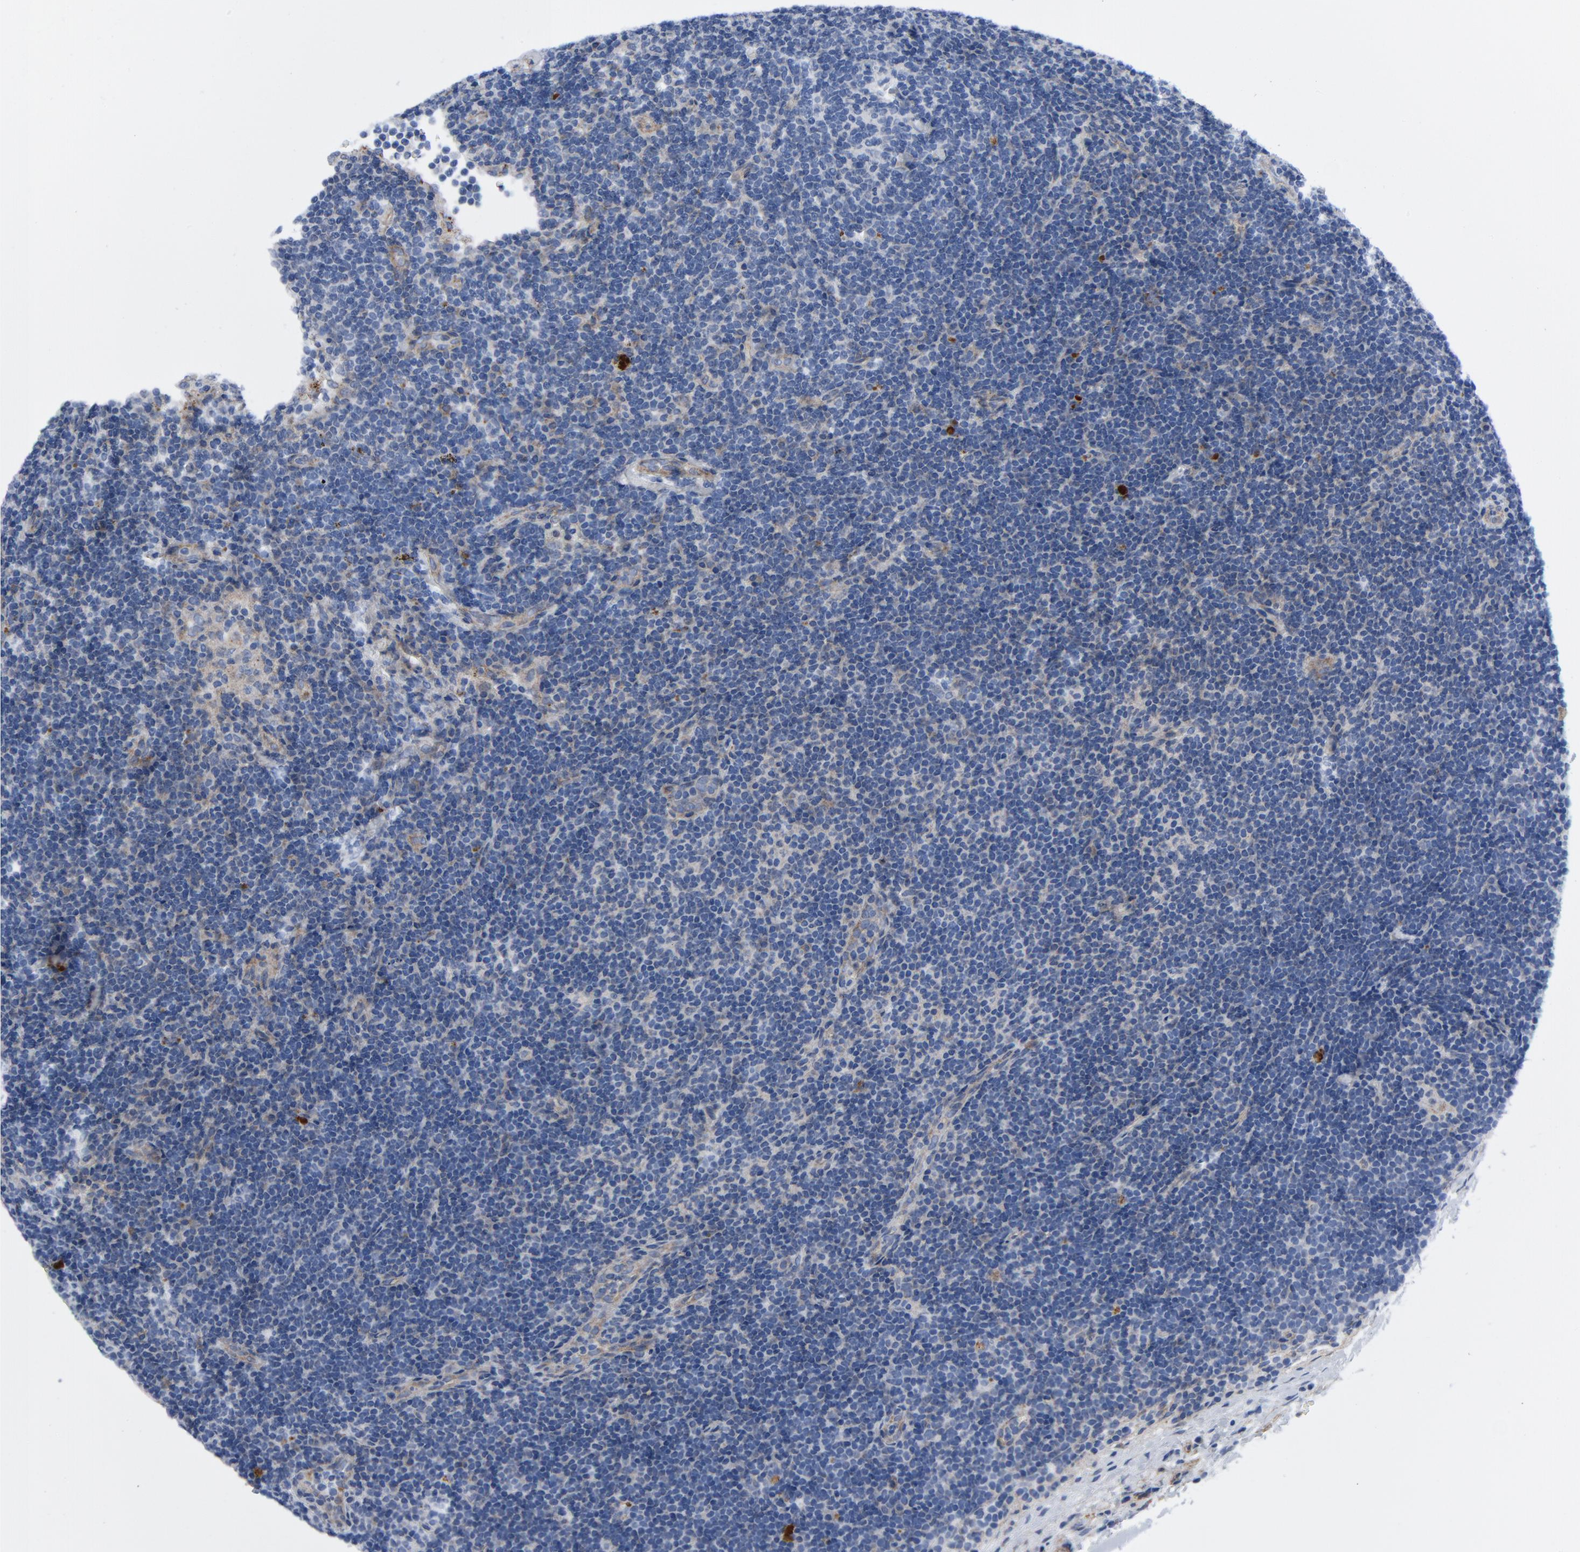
{"staining": {"intensity": "negative", "quantity": "none", "location": "none"}, "tissue": "lymphoma", "cell_type": "Tumor cells", "image_type": "cancer", "snomed": [{"axis": "morphology", "description": "Malignant lymphoma, non-Hodgkin's type, Low grade"}, {"axis": "topography", "description": "Lymph node"}], "caption": "Immunohistochemical staining of lymphoma demonstrates no significant staining in tumor cells. Nuclei are stained in blue.", "gene": "LAMC1", "patient": {"sex": "male", "age": 70}}